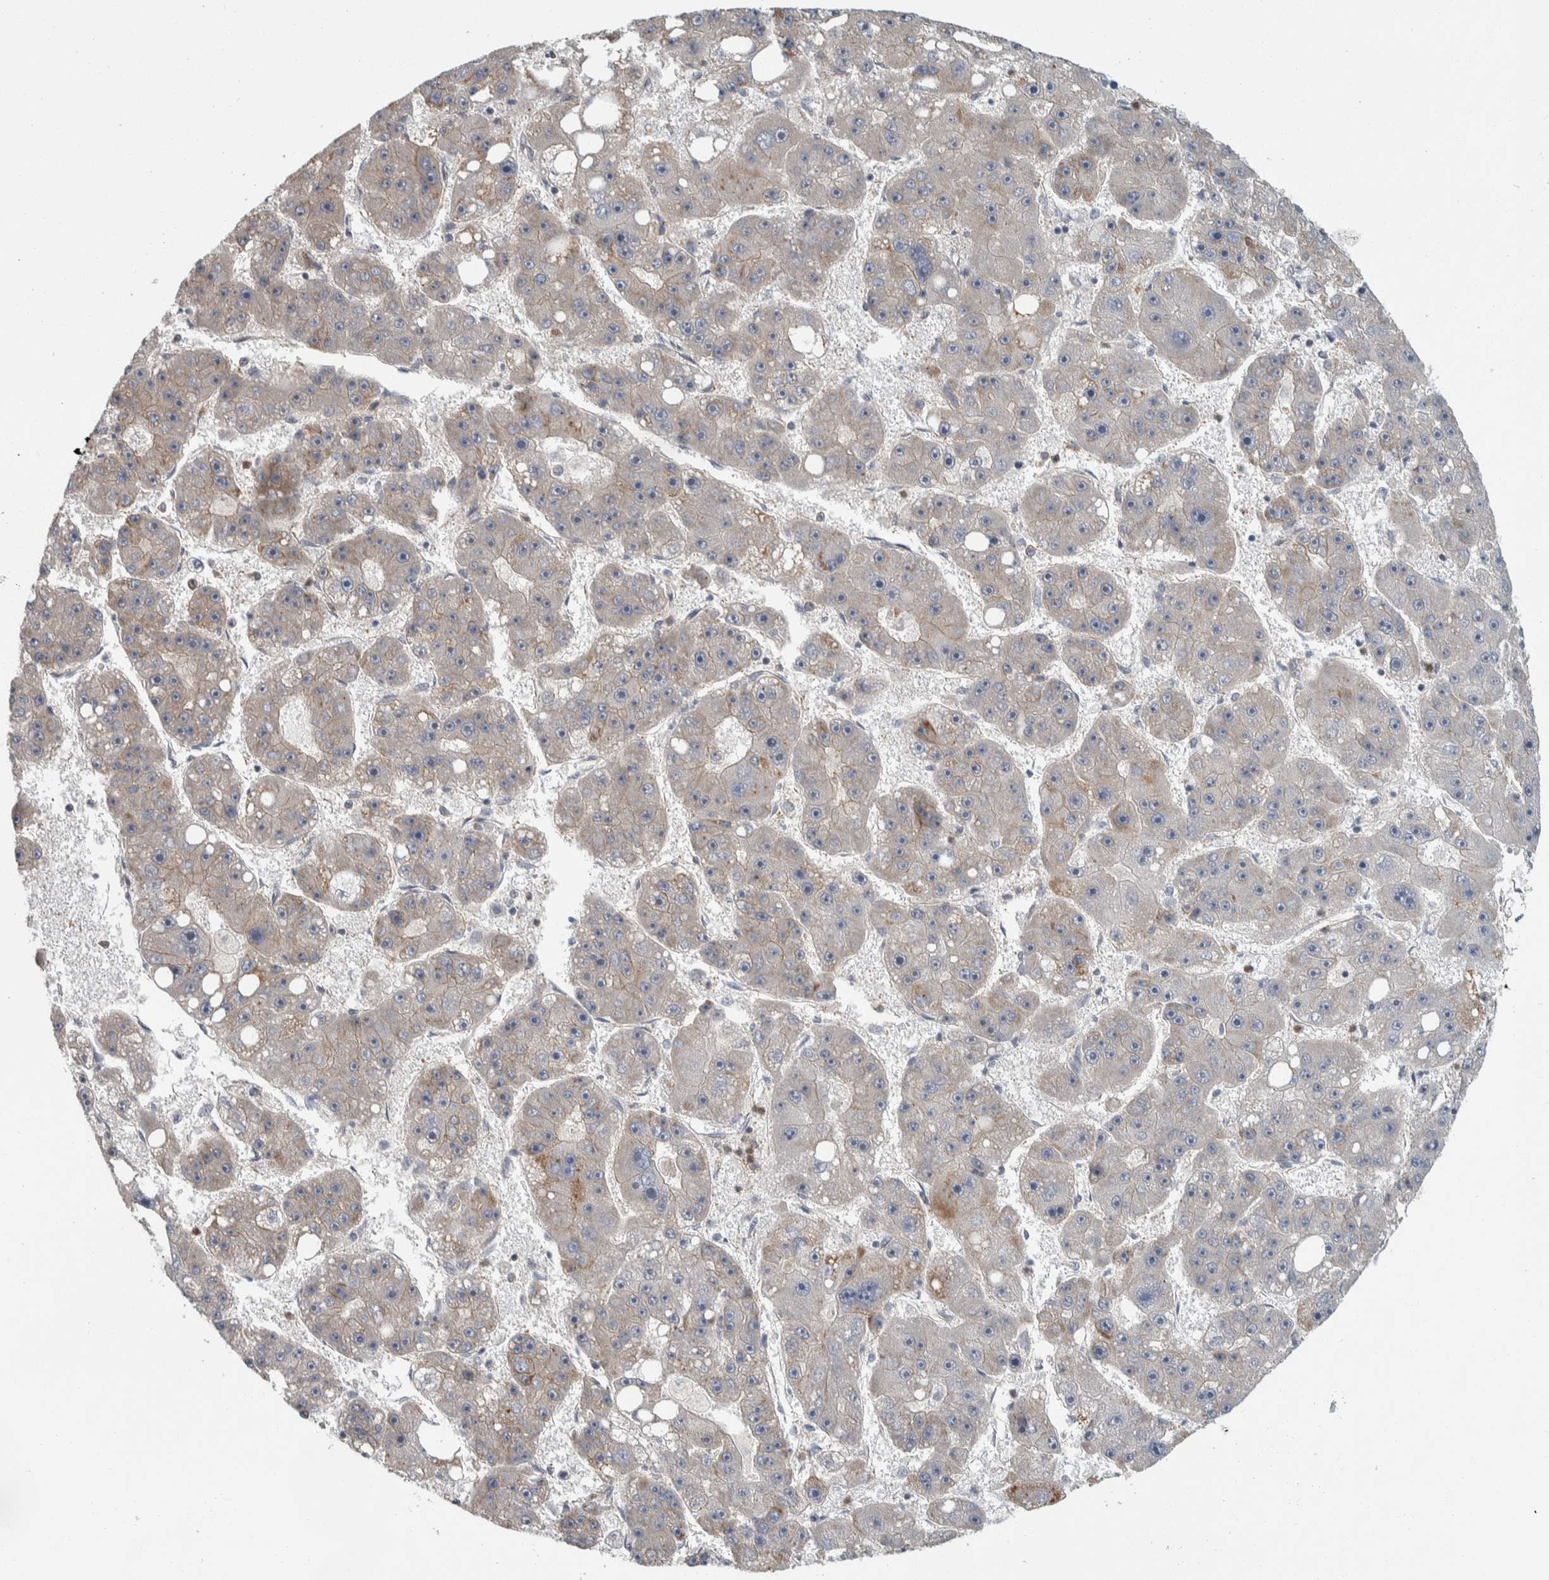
{"staining": {"intensity": "weak", "quantity": "<25%", "location": "cytoplasmic/membranous"}, "tissue": "liver cancer", "cell_type": "Tumor cells", "image_type": "cancer", "snomed": [{"axis": "morphology", "description": "Carcinoma, Hepatocellular, NOS"}, {"axis": "topography", "description": "Liver"}], "caption": "Tumor cells are negative for brown protein staining in liver cancer.", "gene": "KCNJ3", "patient": {"sex": "female", "age": 61}}